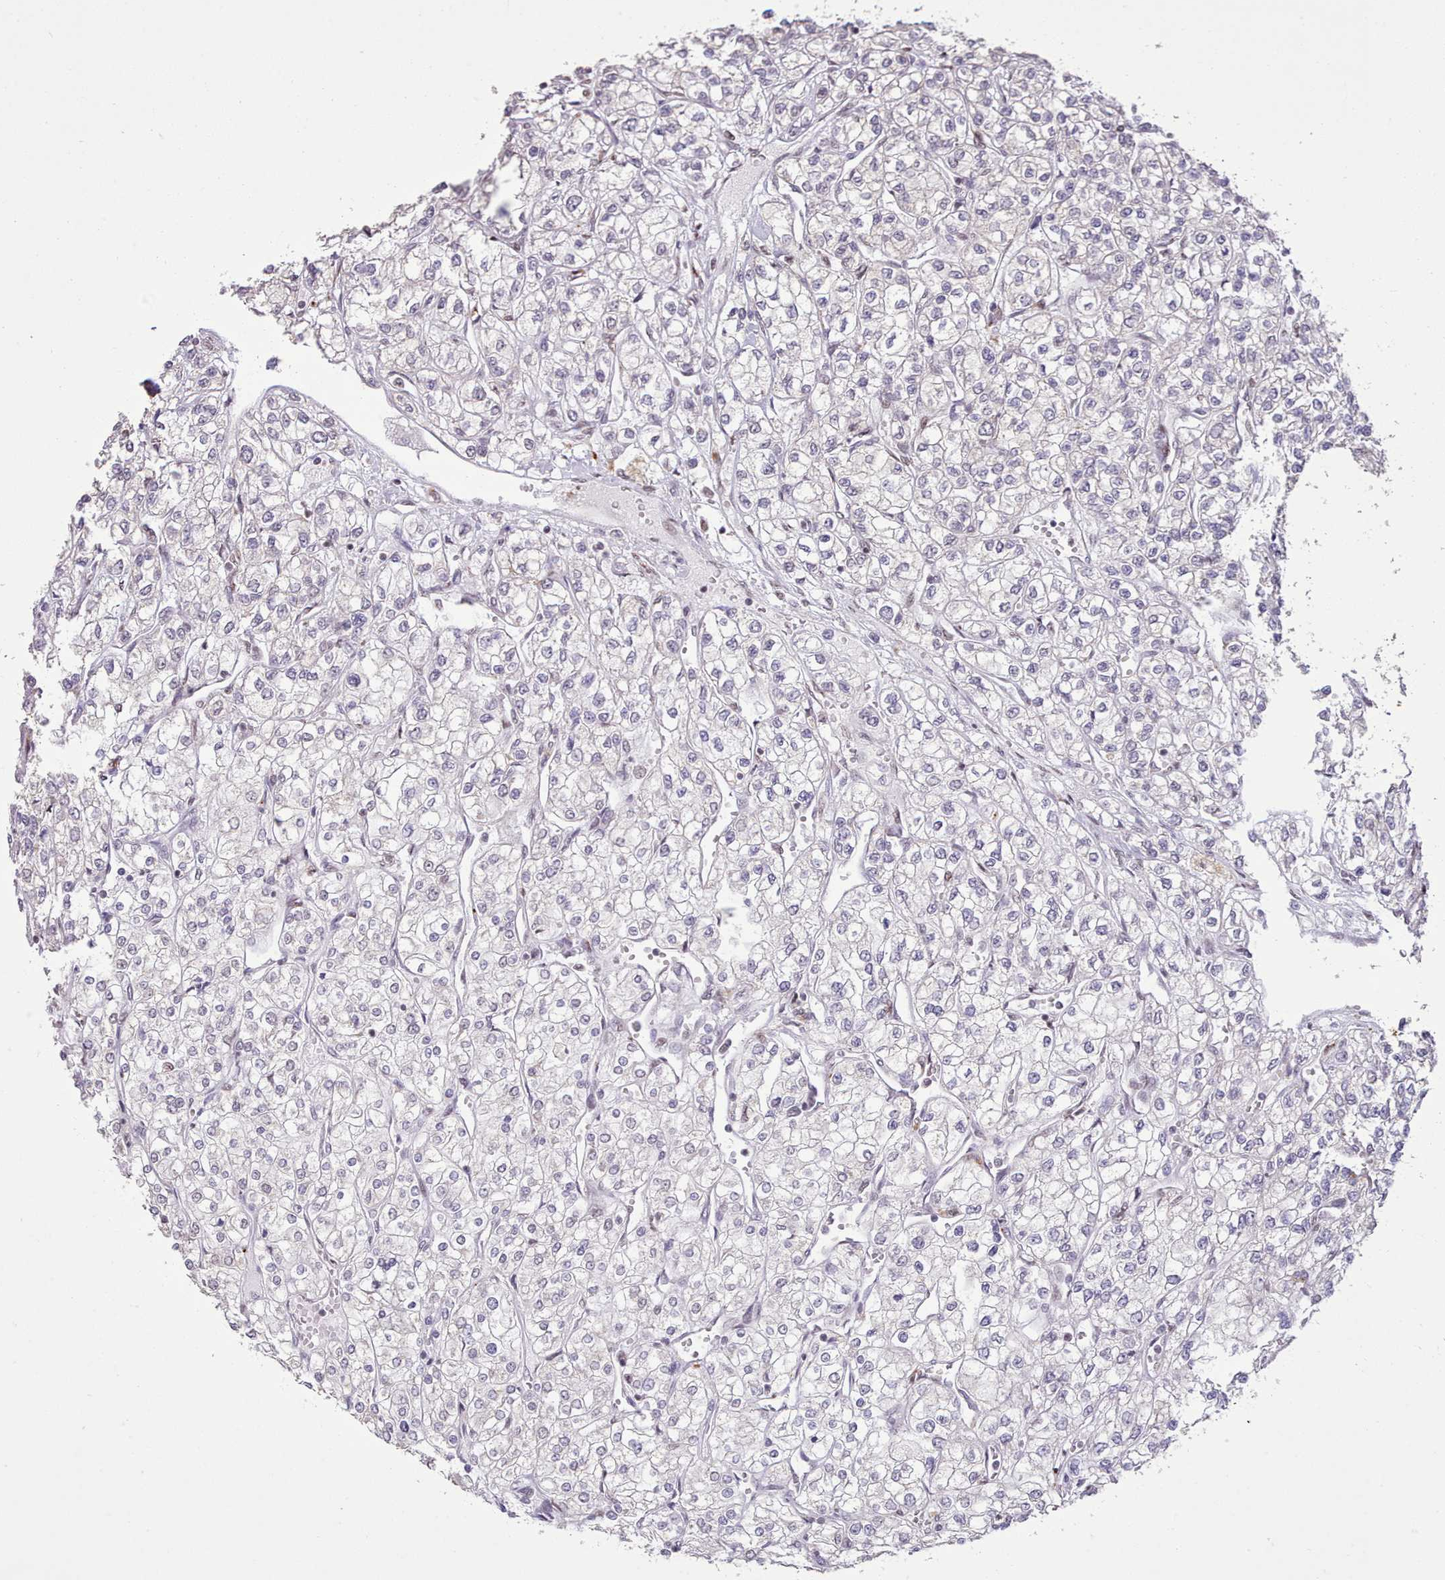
{"staining": {"intensity": "negative", "quantity": "none", "location": "none"}, "tissue": "renal cancer", "cell_type": "Tumor cells", "image_type": "cancer", "snomed": [{"axis": "morphology", "description": "Adenocarcinoma, NOS"}, {"axis": "topography", "description": "Kidney"}], "caption": "Immunohistochemistry histopathology image of neoplastic tissue: renal cancer (adenocarcinoma) stained with DAB (3,3'-diaminobenzidine) displays no significant protein positivity in tumor cells.", "gene": "TAF15", "patient": {"sex": "male", "age": 80}}